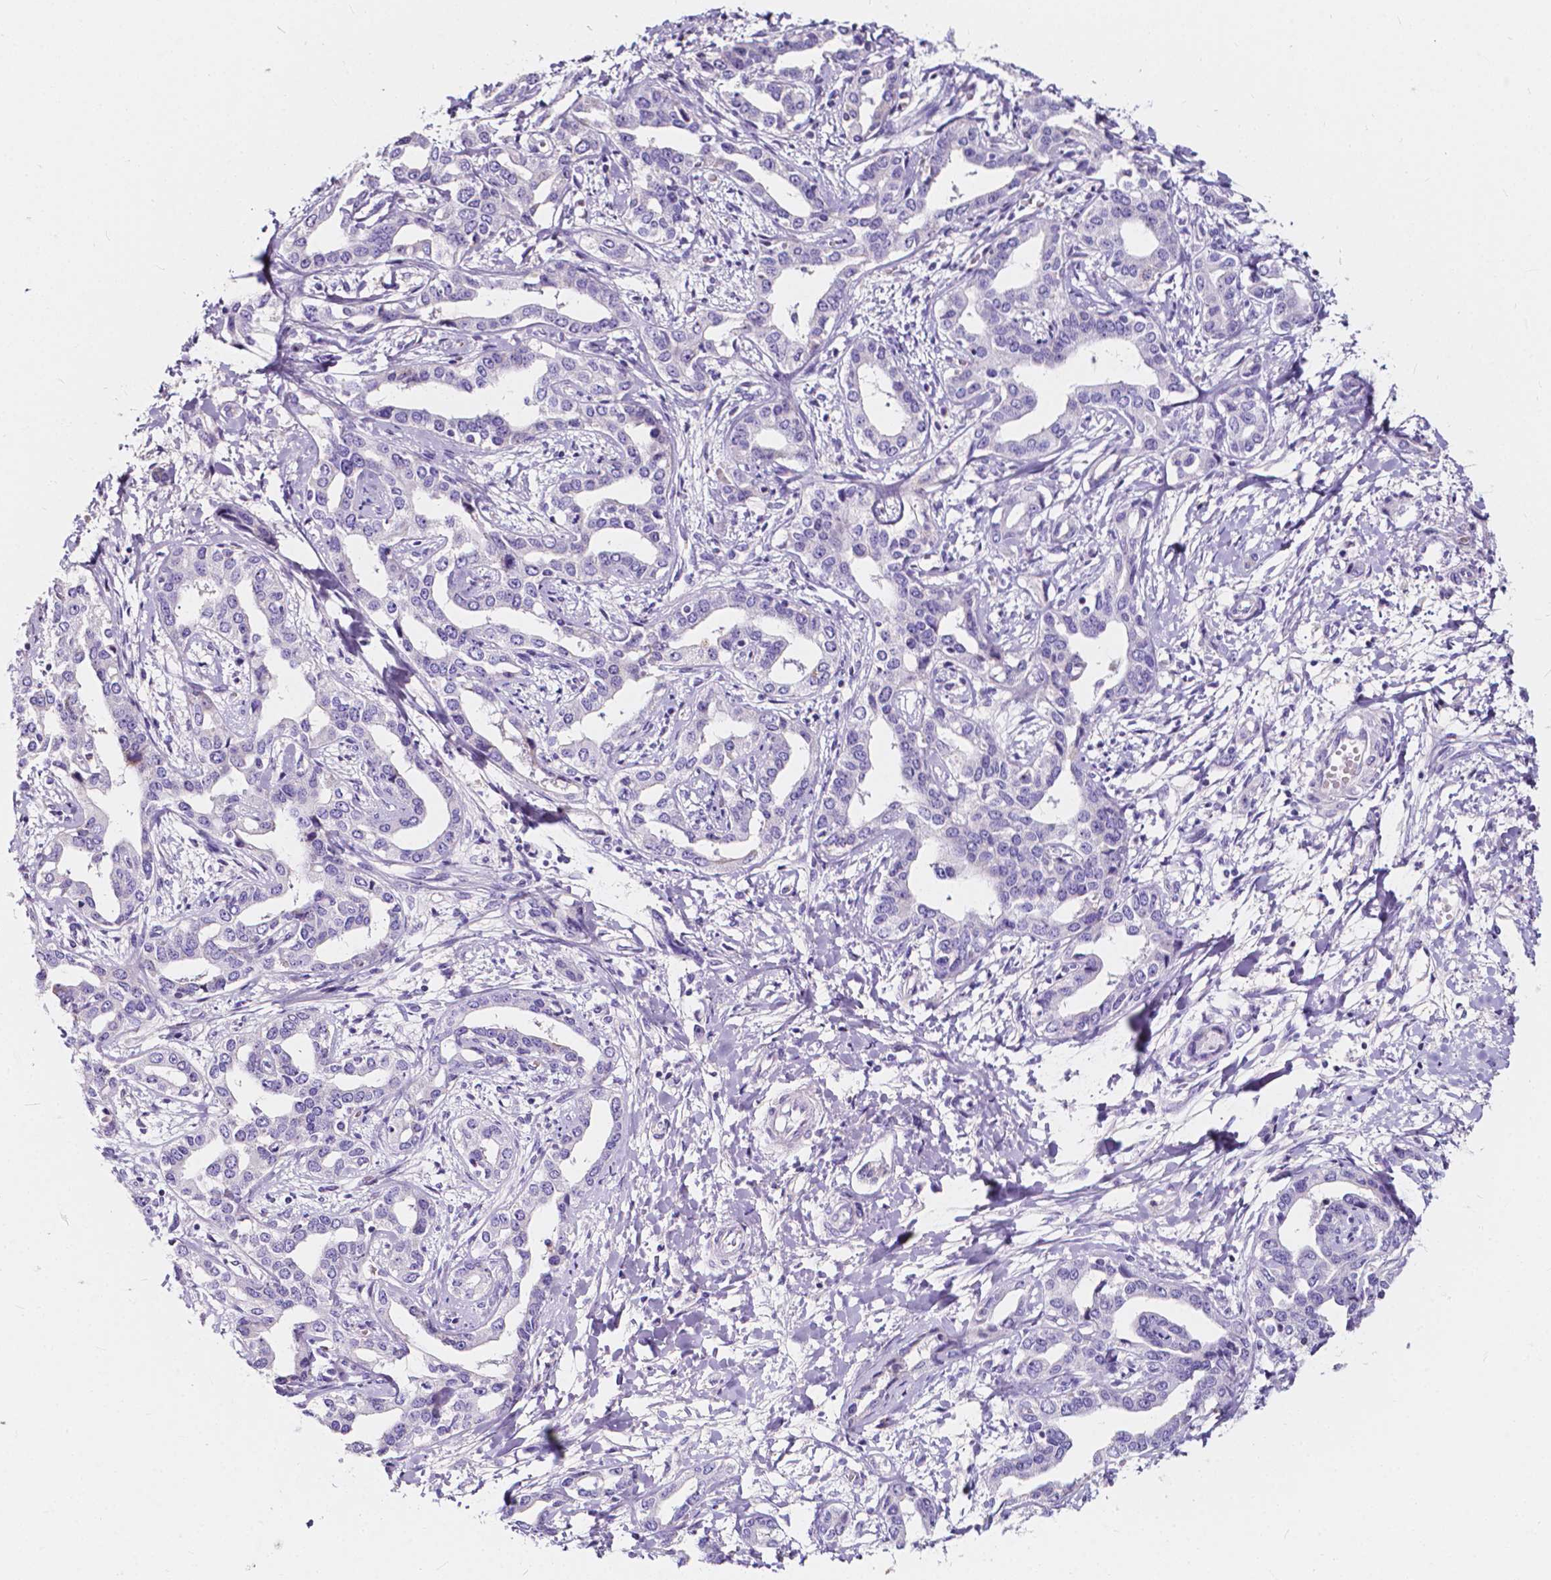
{"staining": {"intensity": "negative", "quantity": "none", "location": "none"}, "tissue": "liver cancer", "cell_type": "Tumor cells", "image_type": "cancer", "snomed": [{"axis": "morphology", "description": "Cholangiocarcinoma"}, {"axis": "topography", "description": "Liver"}], "caption": "This image is of liver cancer stained with immunohistochemistry (IHC) to label a protein in brown with the nuclei are counter-stained blue. There is no expression in tumor cells. The staining was performed using DAB (3,3'-diaminobenzidine) to visualize the protein expression in brown, while the nuclei were stained in blue with hematoxylin (Magnification: 20x).", "gene": "CLSTN2", "patient": {"sex": "male", "age": 59}}